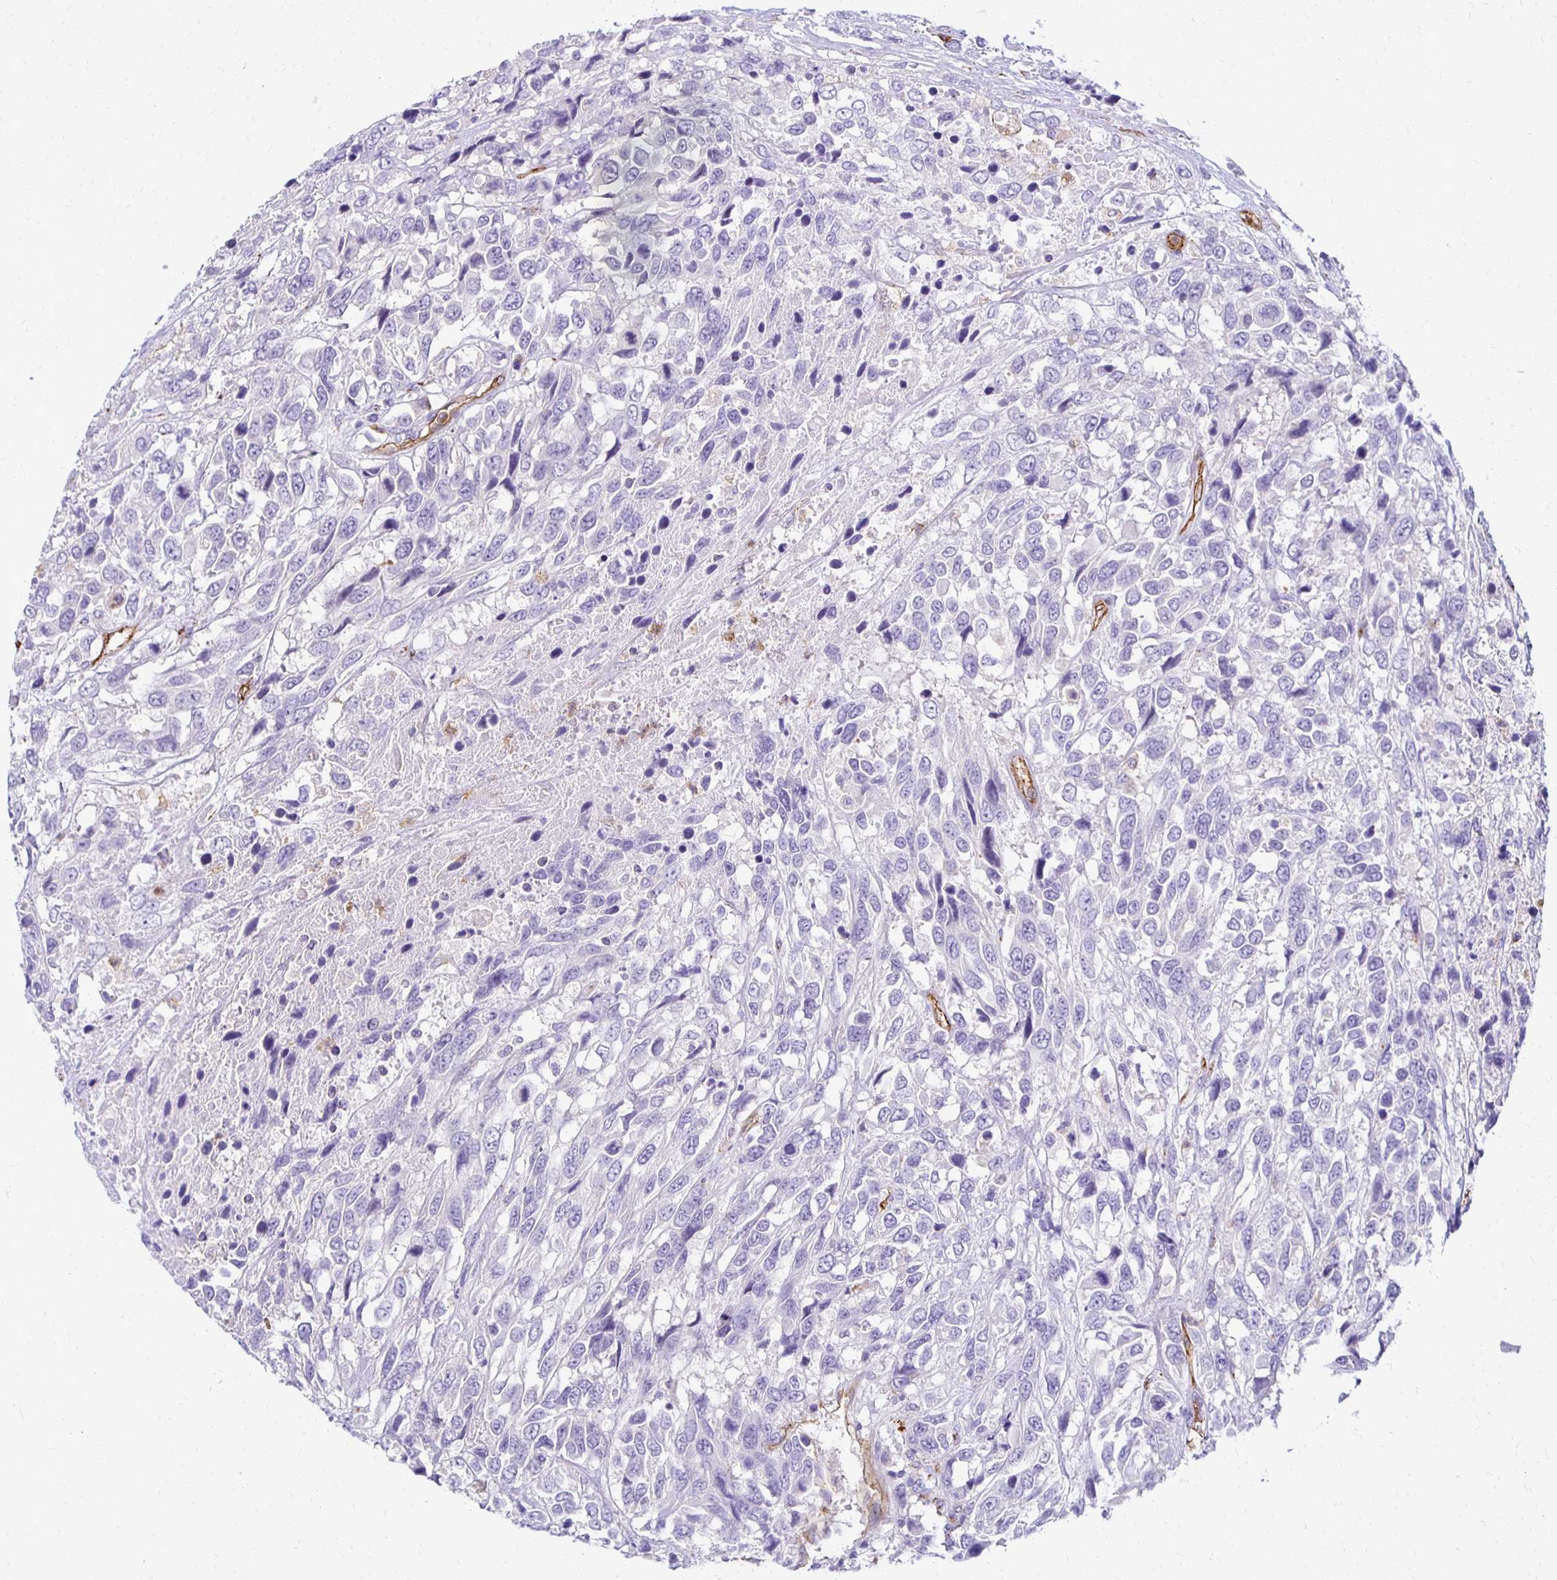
{"staining": {"intensity": "negative", "quantity": "none", "location": "none"}, "tissue": "urothelial cancer", "cell_type": "Tumor cells", "image_type": "cancer", "snomed": [{"axis": "morphology", "description": "Urothelial carcinoma, High grade"}, {"axis": "topography", "description": "Urinary bladder"}], "caption": "A photomicrograph of urothelial carcinoma (high-grade) stained for a protein shows no brown staining in tumor cells.", "gene": "TTYH1", "patient": {"sex": "female", "age": 70}}